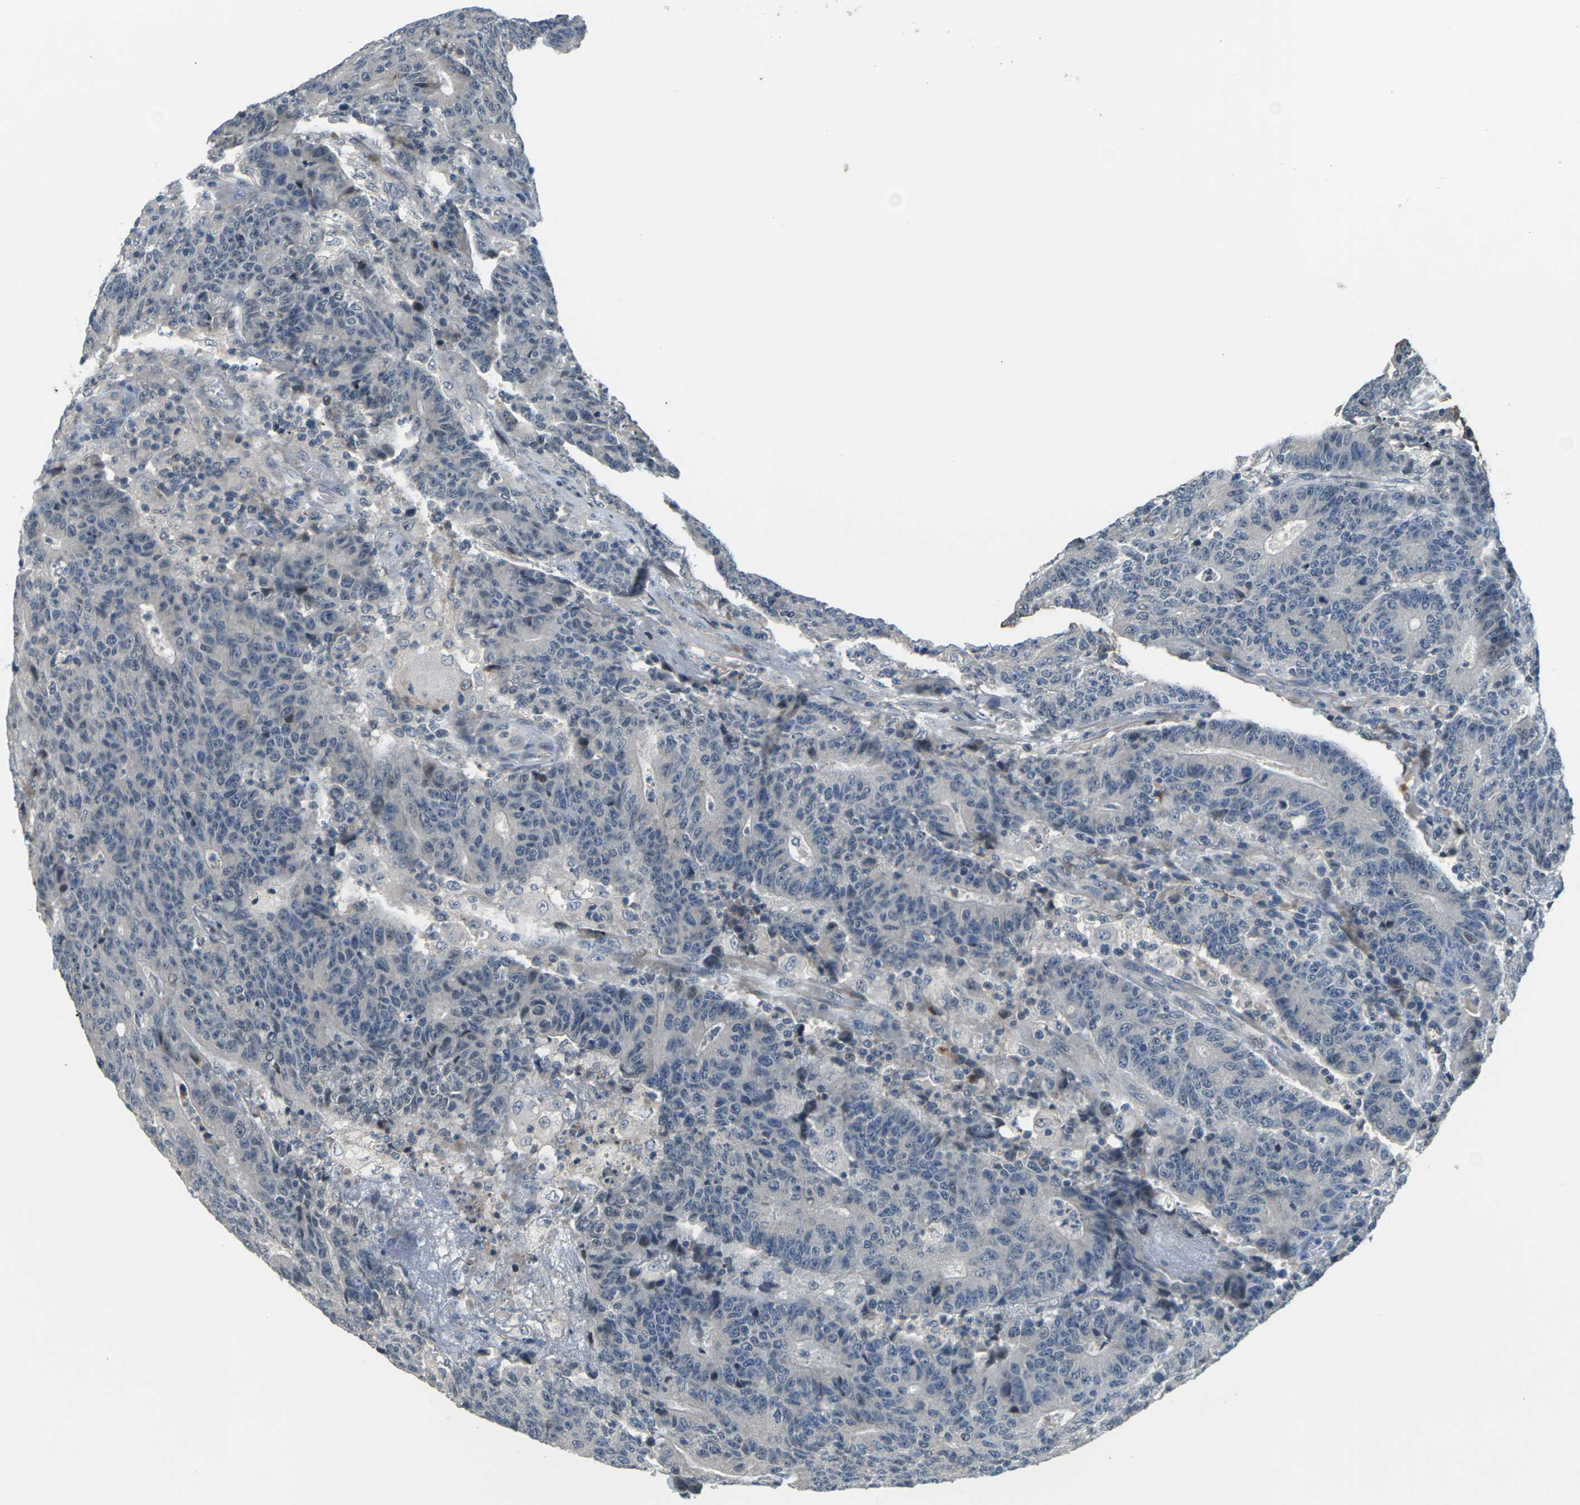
{"staining": {"intensity": "negative", "quantity": "none", "location": "none"}, "tissue": "colorectal cancer", "cell_type": "Tumor cells", "image_type": "cancer", "snomed": [{"axis": "morphology", "description": "Normal tissue, NOS"}, {"axis": "morphology", "description": "Adenocarcinoma, NOS"}, {"axis": "topography", "description": "Colon"}], "caption": "Protein analysis of colorectal cancer (adenocarcinoma) shows no significant expression in tumor cells. Brightfield microscopy of immunohistochemistry (IHC) stained with DAB (3,3'-diaminobenzidine) (brown) and hematoxylin (blue), captured at high magnification.", "gene": "SLC13A3", "patient": {"sex": "female", "age": 75}}